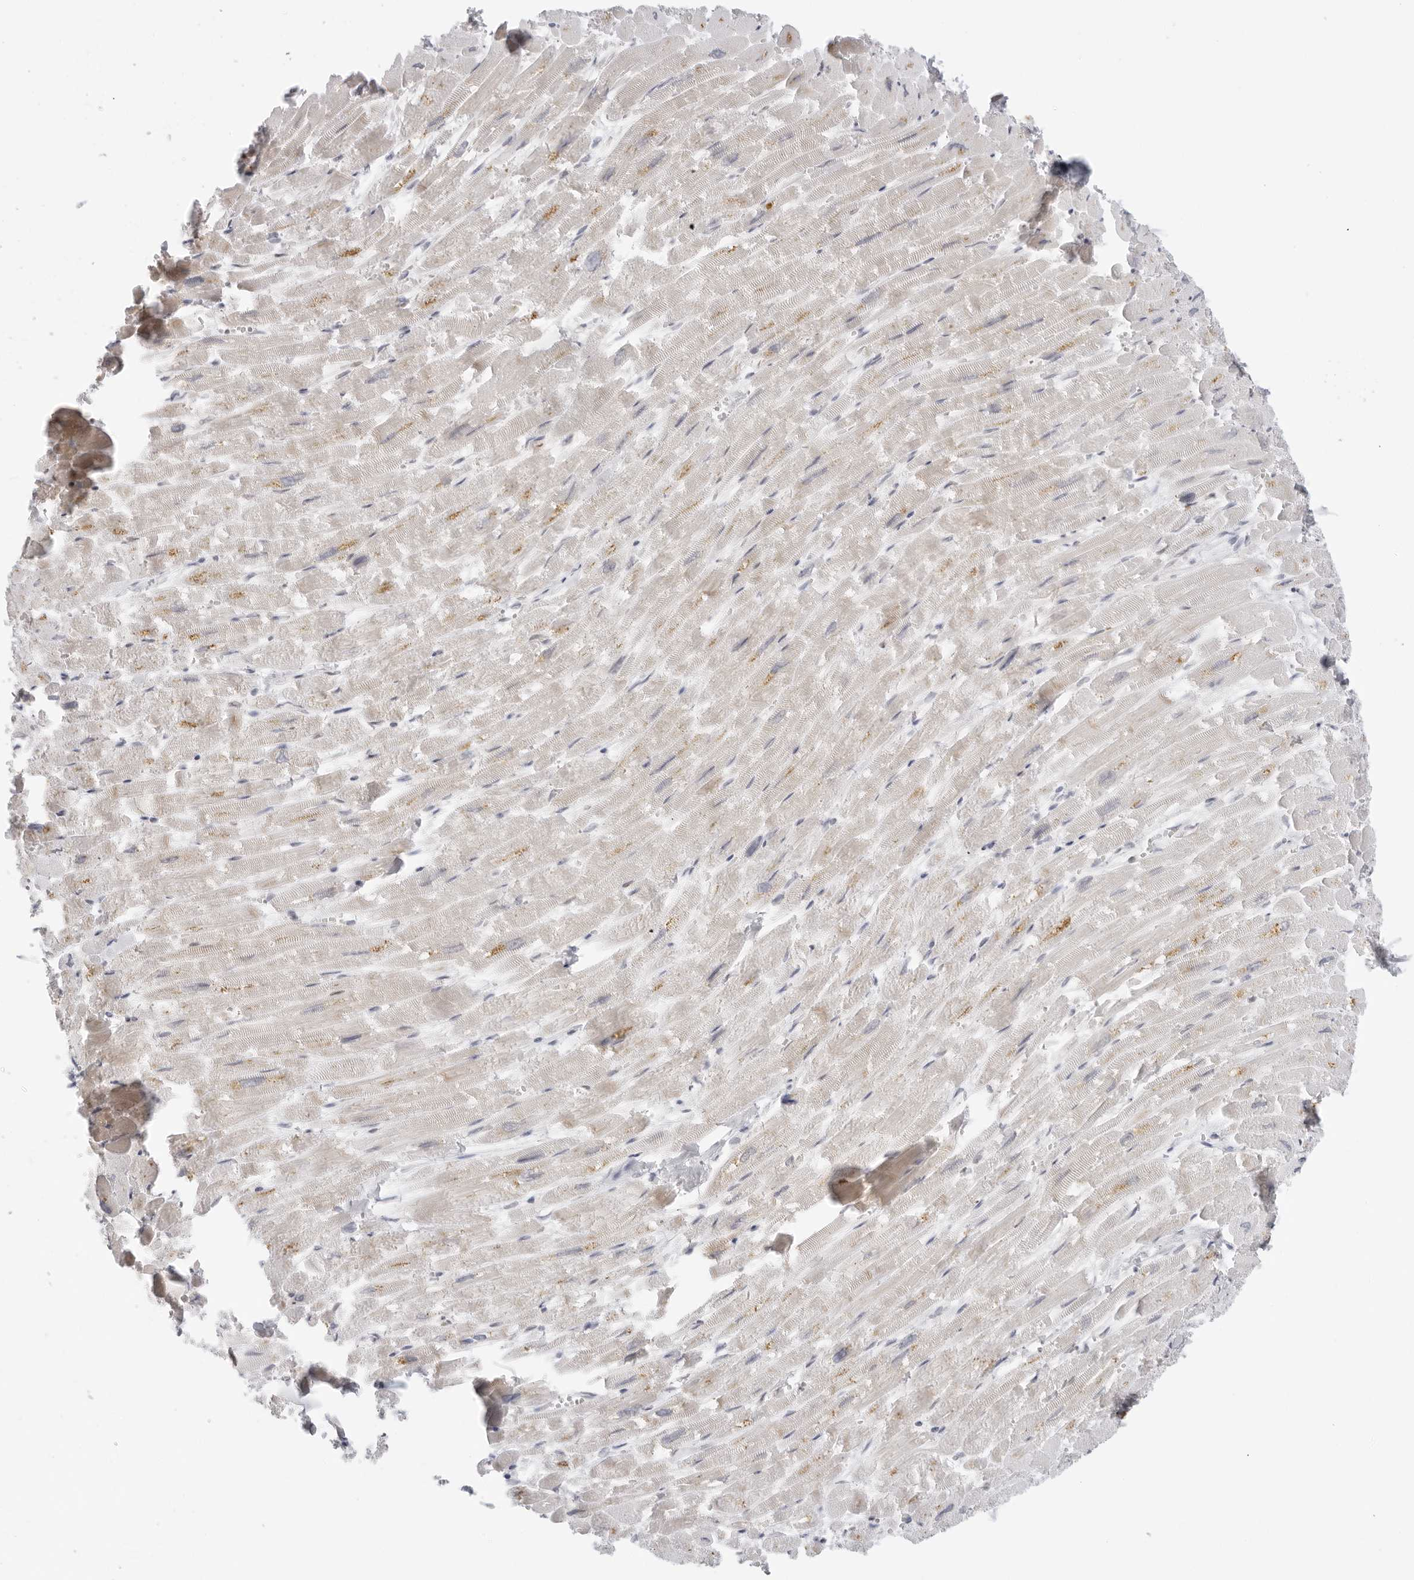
{"staining": {"intensity": "moderate", "quantity": "25%-75%", "location": "cytoplasmic/membranous,nuclear"}, "tissue": "heart muscle", "cell_type": "Cardiomyocytes", "image_type": "normal", "snomed": [{"axis": "morphology", "description": "Normal tissue, NOS"}, {"axis": "topography", "description": "Heart"}], "caption": "Moderate cytoplasmic/membranous,nuclear protein positivity is present in approximately 25%-75% of cardiomyocytes in heart muscle.", "gene": "FOXK2", "patient": {"sex": "male", "age": 54}}